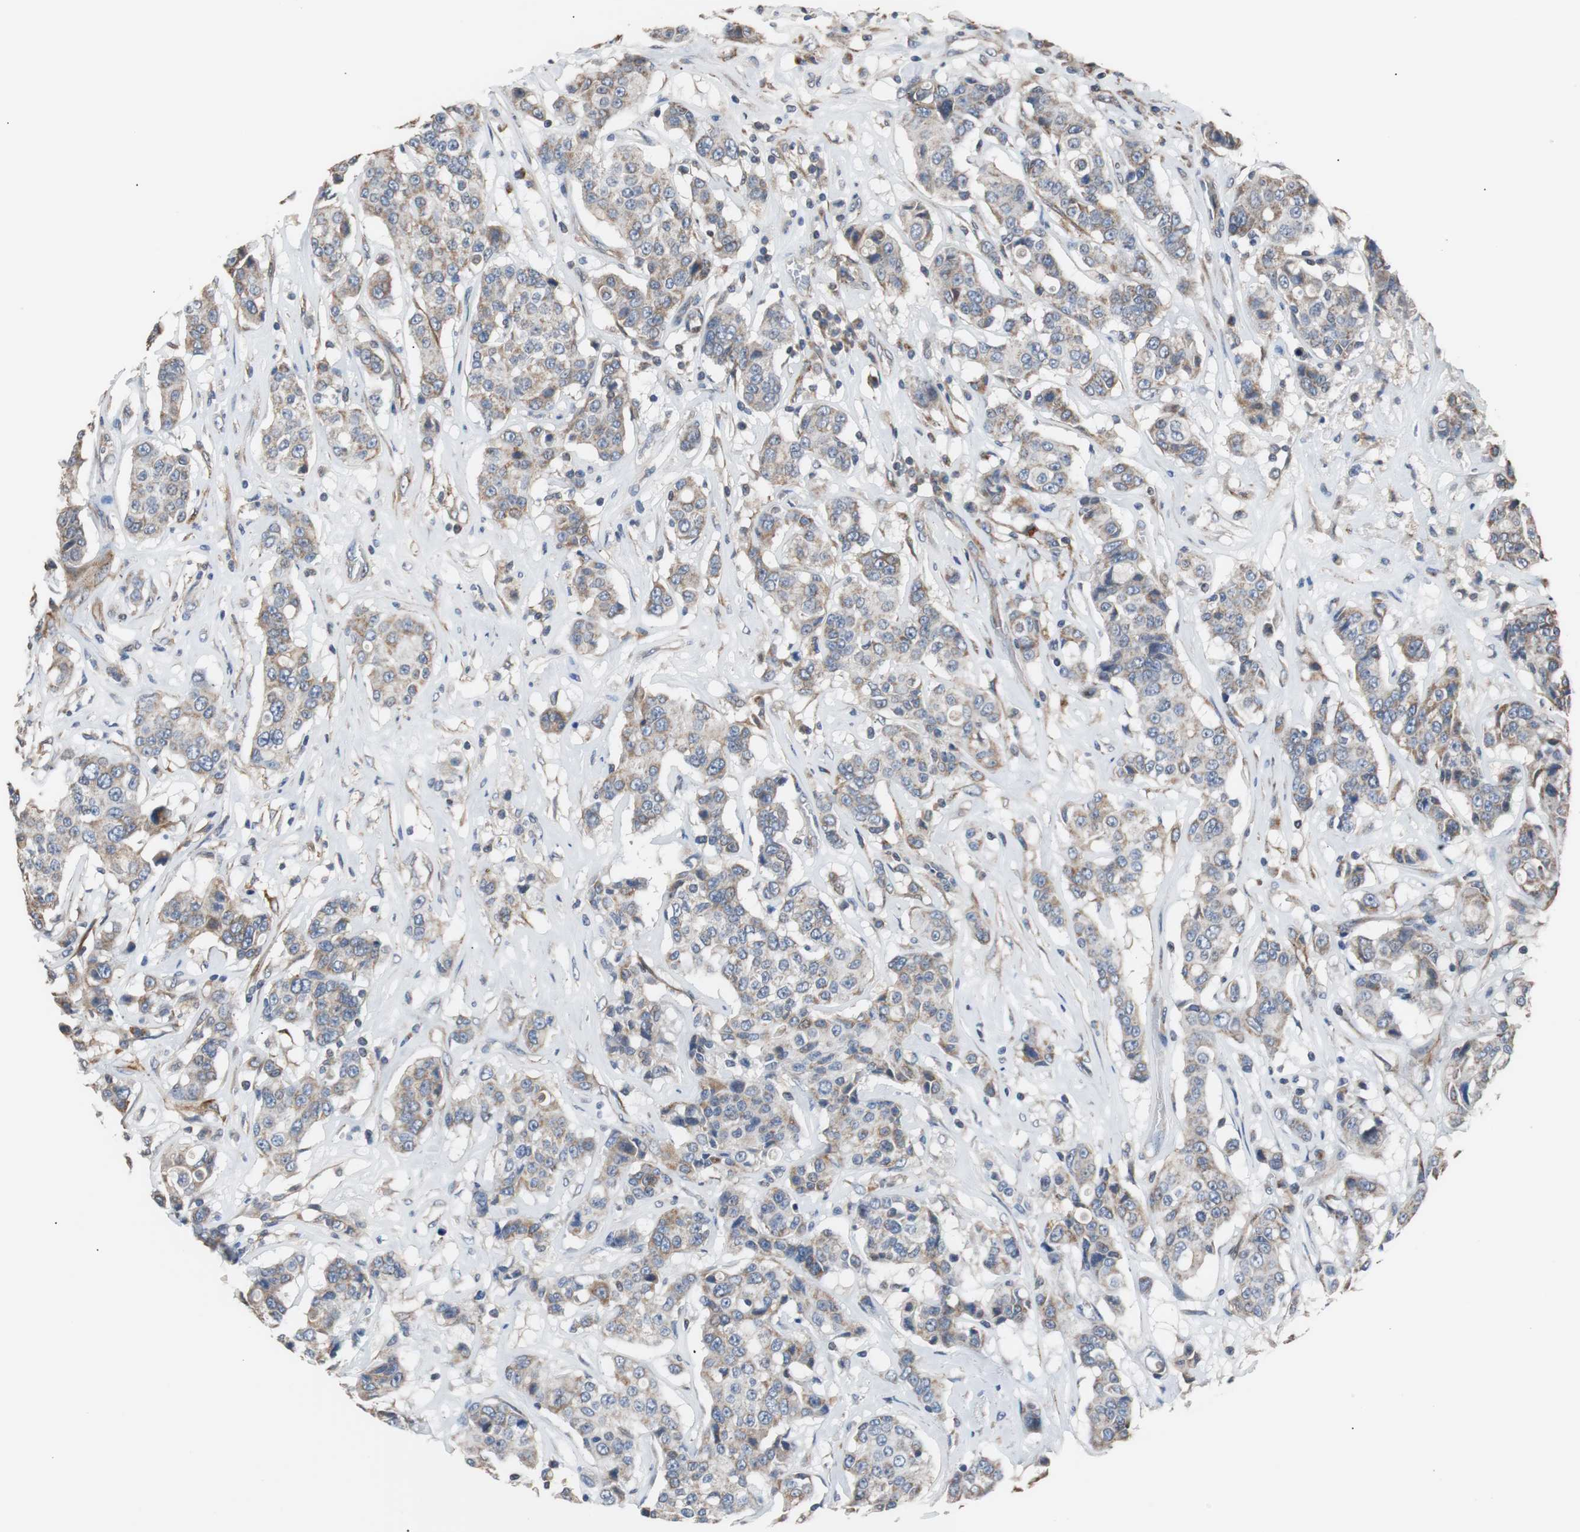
{"staining": {"intensity": "moderate", "quantity": "25%-75%", "location": "cytoplasmic/membranous"}, "tissue": "breast cancer", "cell_type": "Tumor cells", "image_type": "cancer", "snomed": [{"axis": "morphology", "description": "Duct carcinoma"}, {"axis": "topography", "description": "Breast"}], "caption": "Human infiltrating ductal carcinoma (breast) stained for a protein (brown) displays moderate cytoplasmic/membranous positive expression in approximately 25%-75% of tumor cells.", "gene": "PITRM1", "patient": {"sex": "female", "age": 27}}